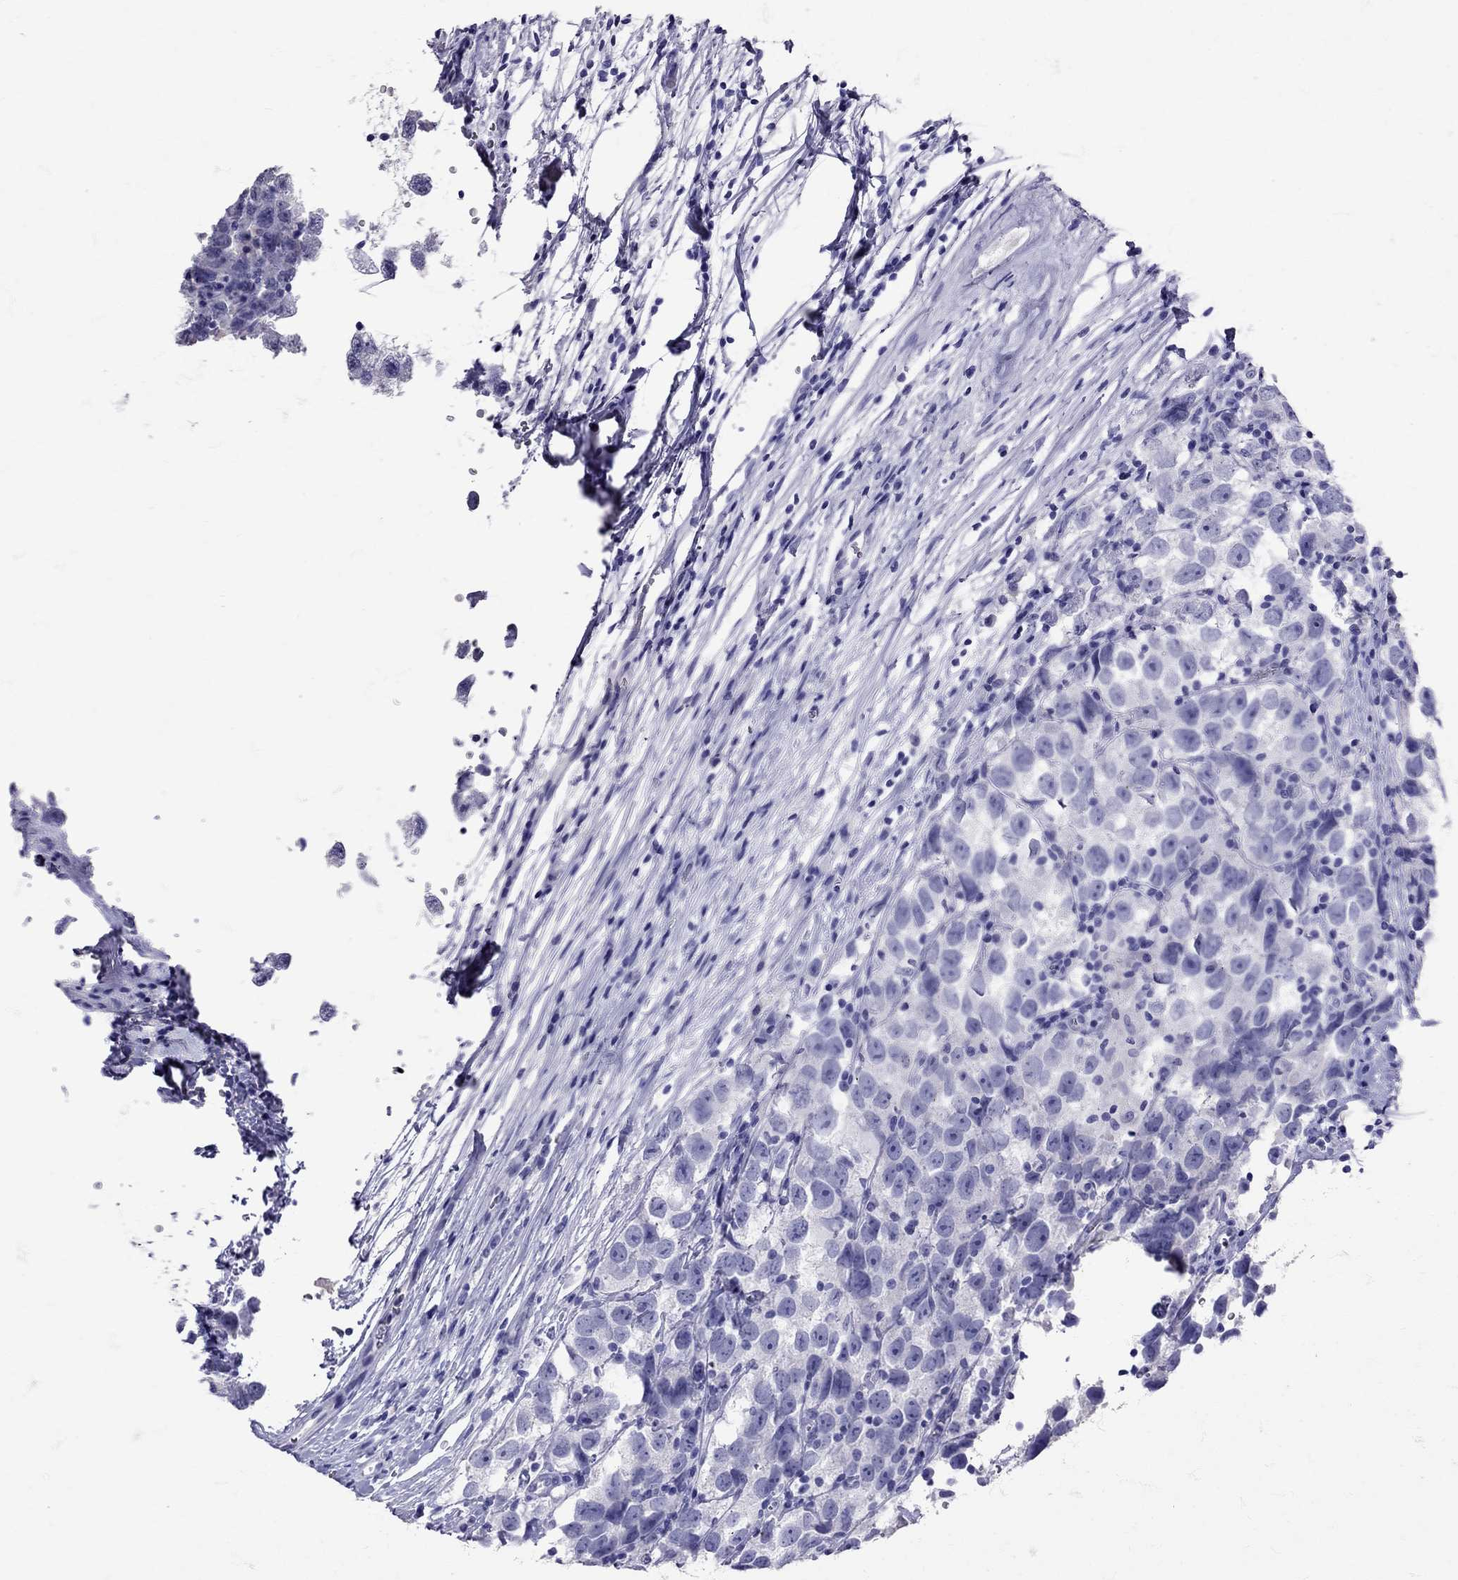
{"staining": {"intensity": "negative", "quantity": "none", "location": "none"}, "tissue": "testis cancer", "cell_type": "Tumor cells", "image_type": "cancer", "snomed": [{"axis": "morphology", "description": "Seminoma, NOS"}, {"axis": "topography", "description": "Testis"}], "caption": "This photomicrograph is of seminoma (testis) stained with IHC to label a protein in brown with the nuclei are counter-stained blue. There is no staining in tumor cells.", "gene": "AVP", "patient": {"sex": "male", "age": 26}}